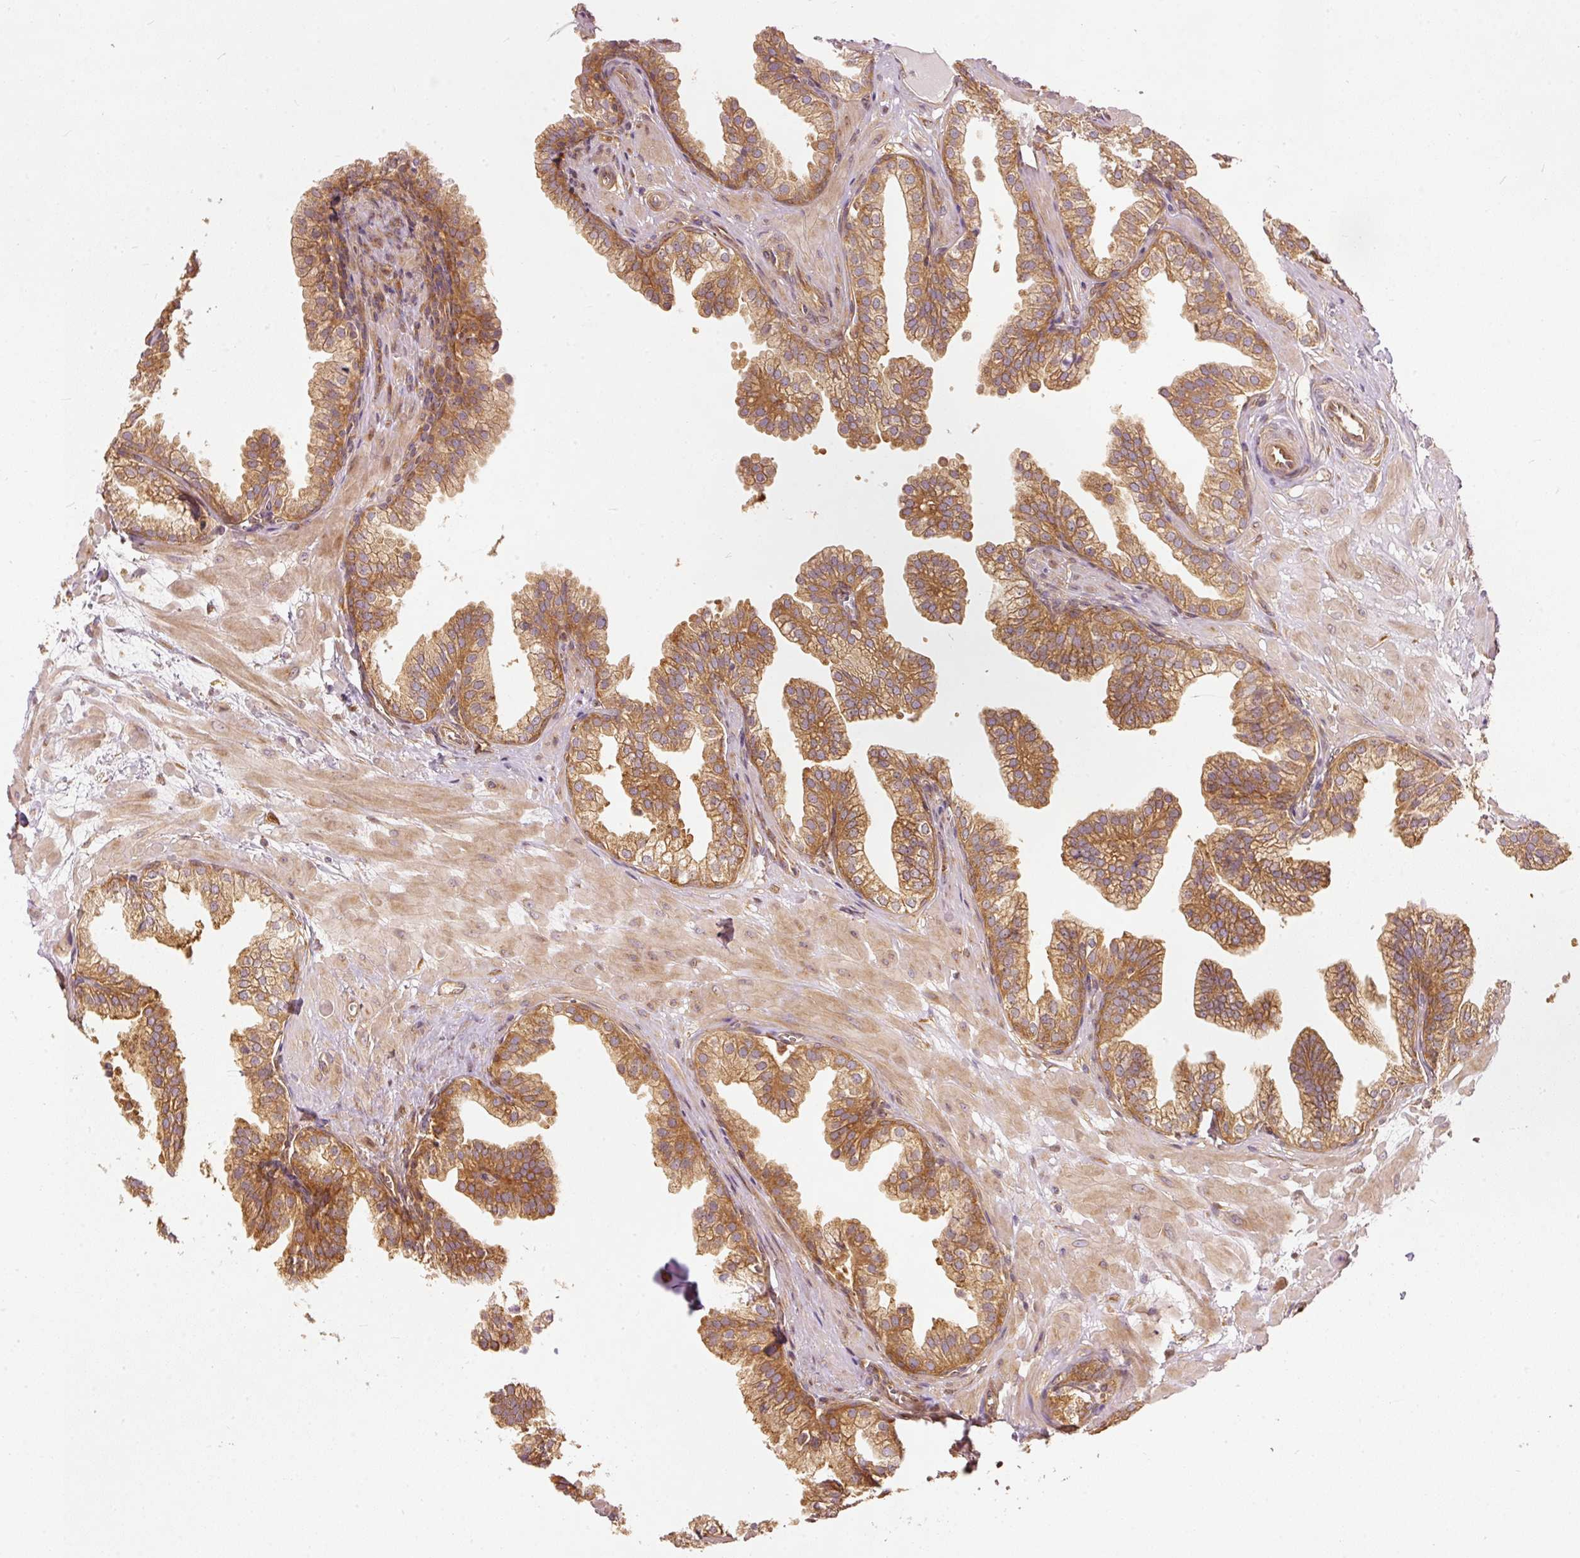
{"staining": {"intensity": "moderate", "quantity": ">75%", "location": "cytoplasmic/membranous"}, "tissue": "prostate", "cell_type": "Glandular cells", "image_type": "normal", "snomed": [{"axis": "morphology", "description": "Normal tissue, NOS"}, {"axis": "topography", "description": "Prostate"}, {"axis": "topography", "description": "Peripheral nerve tissue"}], "caption": "This histopathology image displays IHC staining of unremarkable prostate, with medium moderate cytoplasmic/membranous expression in approximately >75% of glandular cells.", "gene": "EIF3B", "patient": {"sex": "male", "age": 55}}